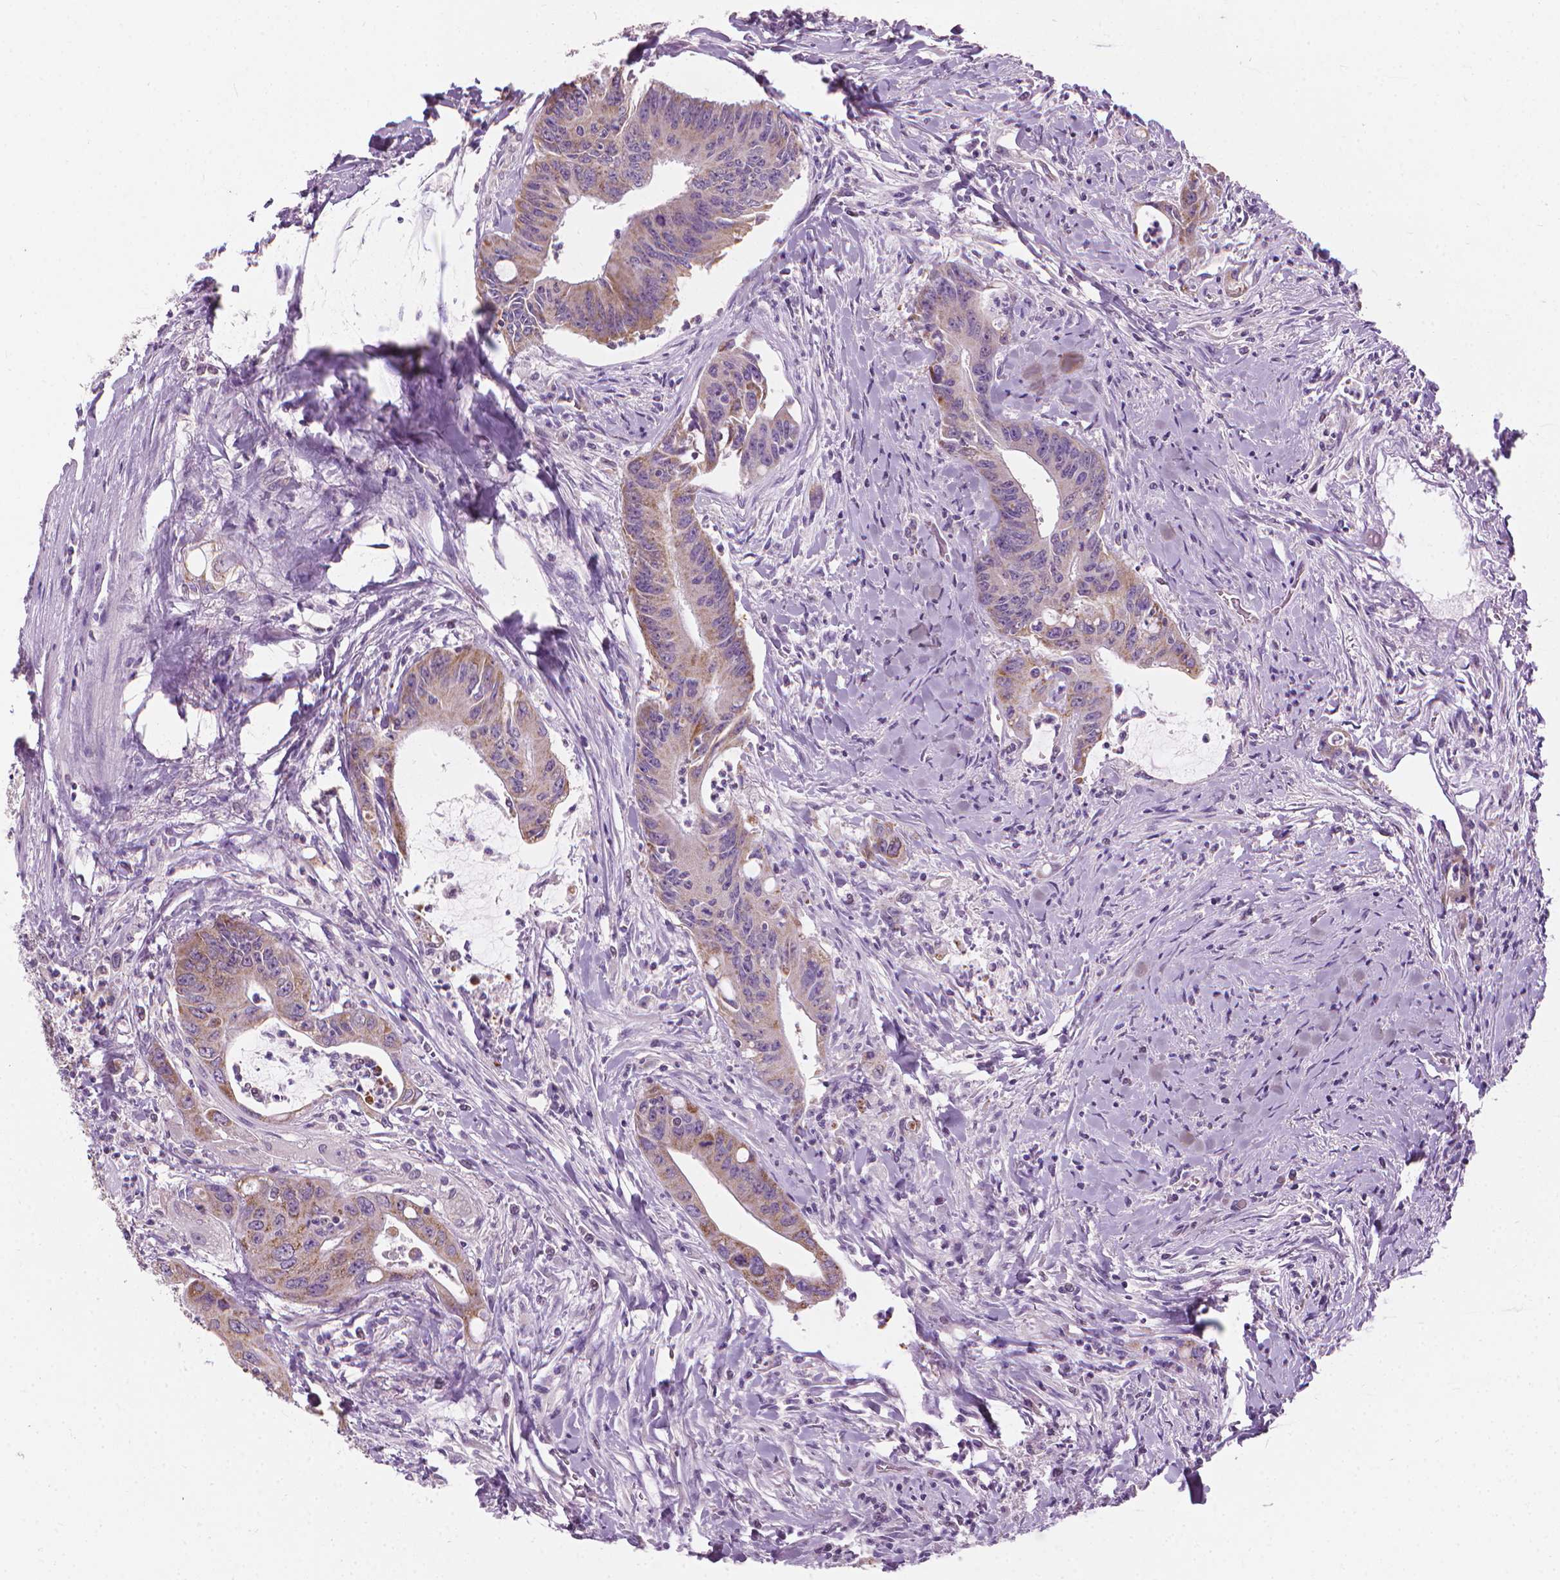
{"staining": {"intensity": "weak", "quantity": "25%-75%", "location": "cytoplasmic/membranous"}, "tissue": "colorectal cancer", "cell_type": "Tumor cells", "image_type": "cancer", "snomed": [{"axis": "morphology", "description": "Adenocarcinoma, NOS"}, {"axis": "topography", "description": "Rectum"}], "caption": "The micrograph shows staining of colorectal adenocarcinoma, revealing weak cytoplasmic/membranous protein expression (brown color) within tumor cells.", "gene": "CFAP126", "patient": {"sex": "male", "age": 59}}